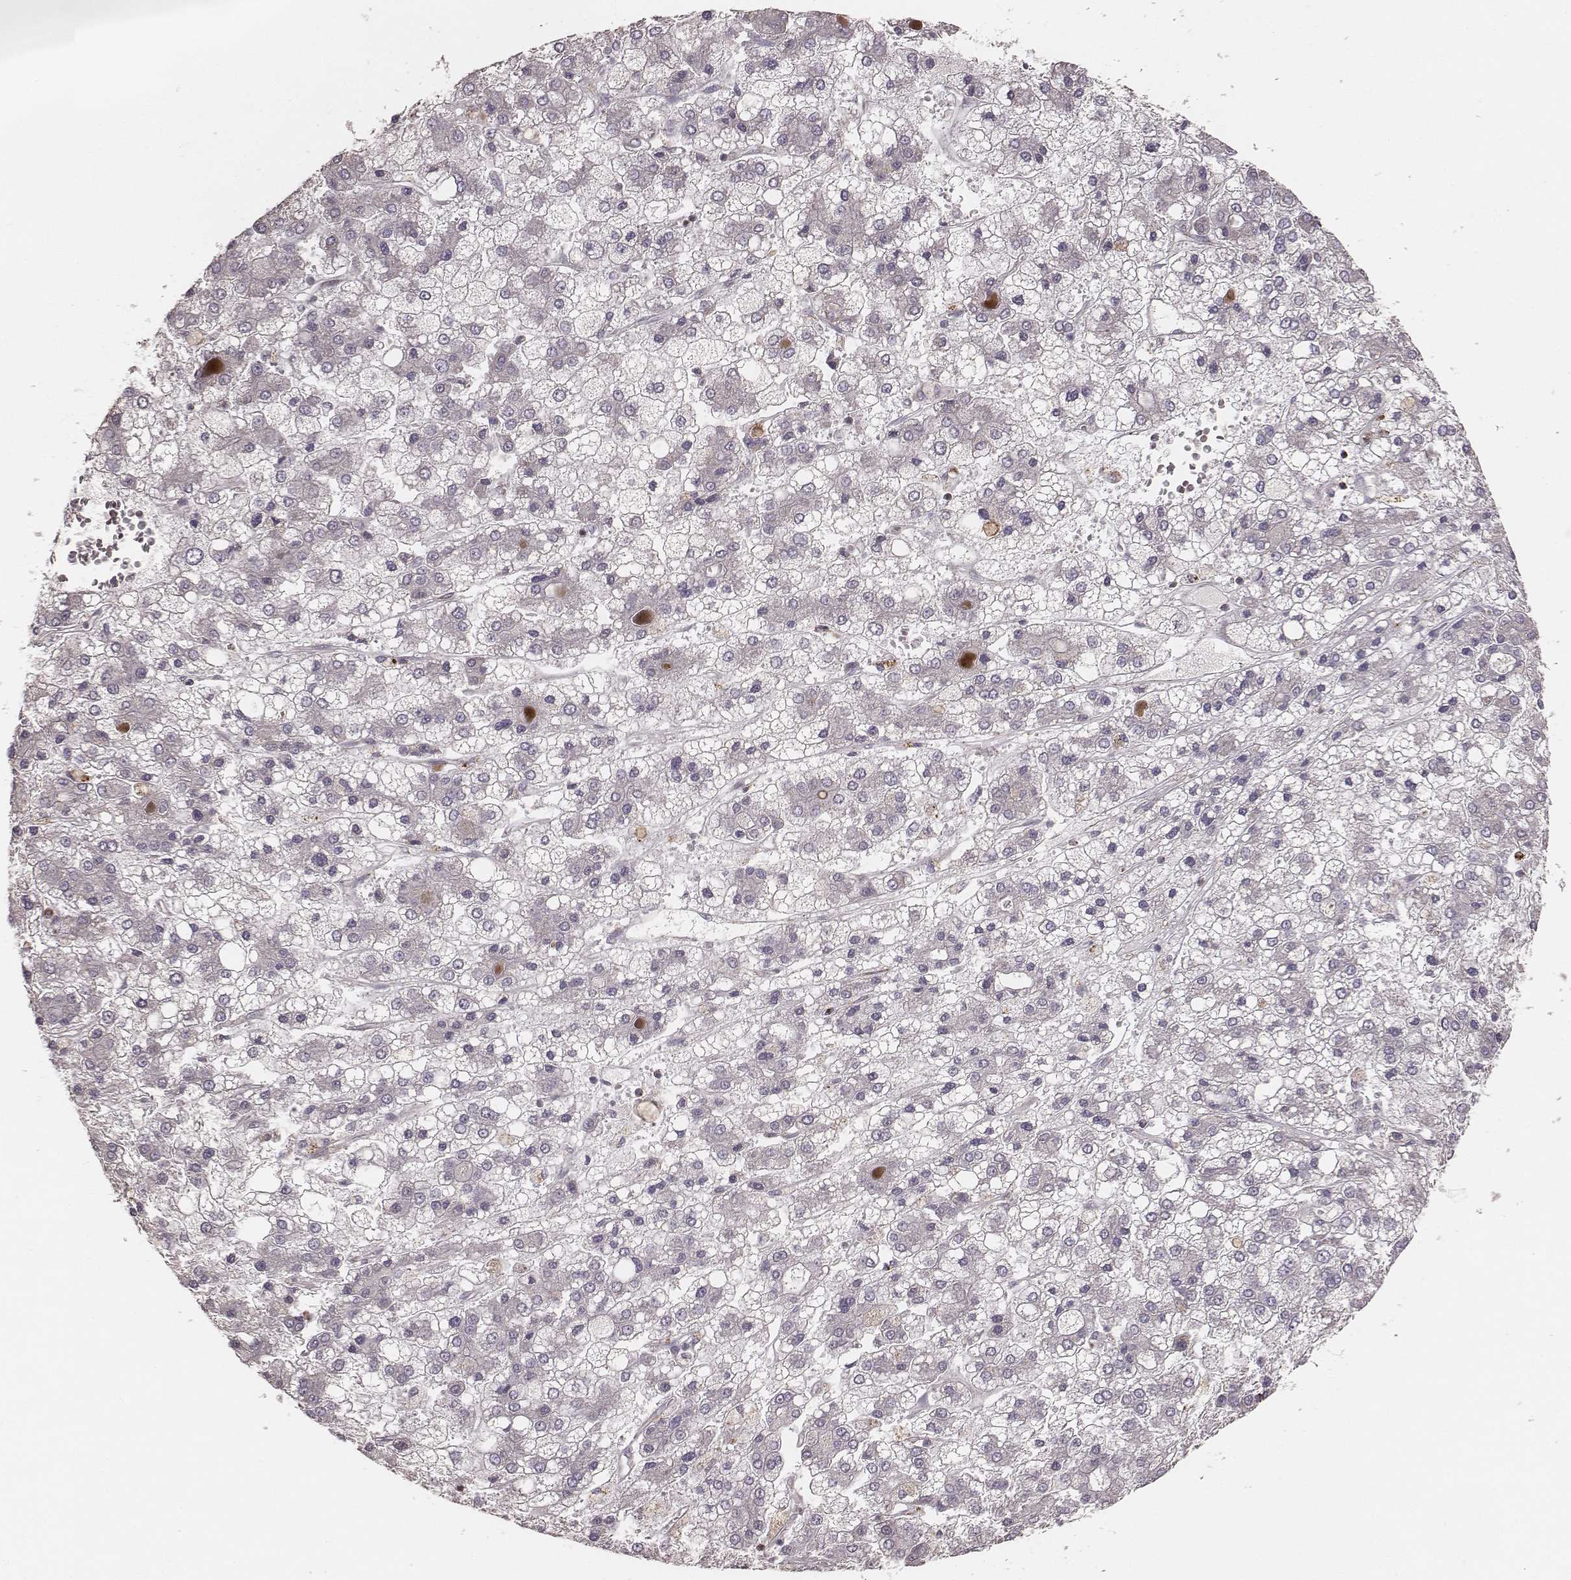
{"staining": {"intensity": "negative", "quantity": "none", "location": "none"}, "tissue": "liver cancer", "cell_type": "Tumor cells", "image_type": "cancer", "snomed": [{"axis": "morphology", "description": "Carcinoma, Hepatocellular, NOS"}, {"axis": "topography", "description": "Liver"}], "caption": "This is an immunohistochemistry image of liver cancer. There is no expression in tumor cells.", "gene": "TUFM", "patient": {"sex": "male", "age": 73}}